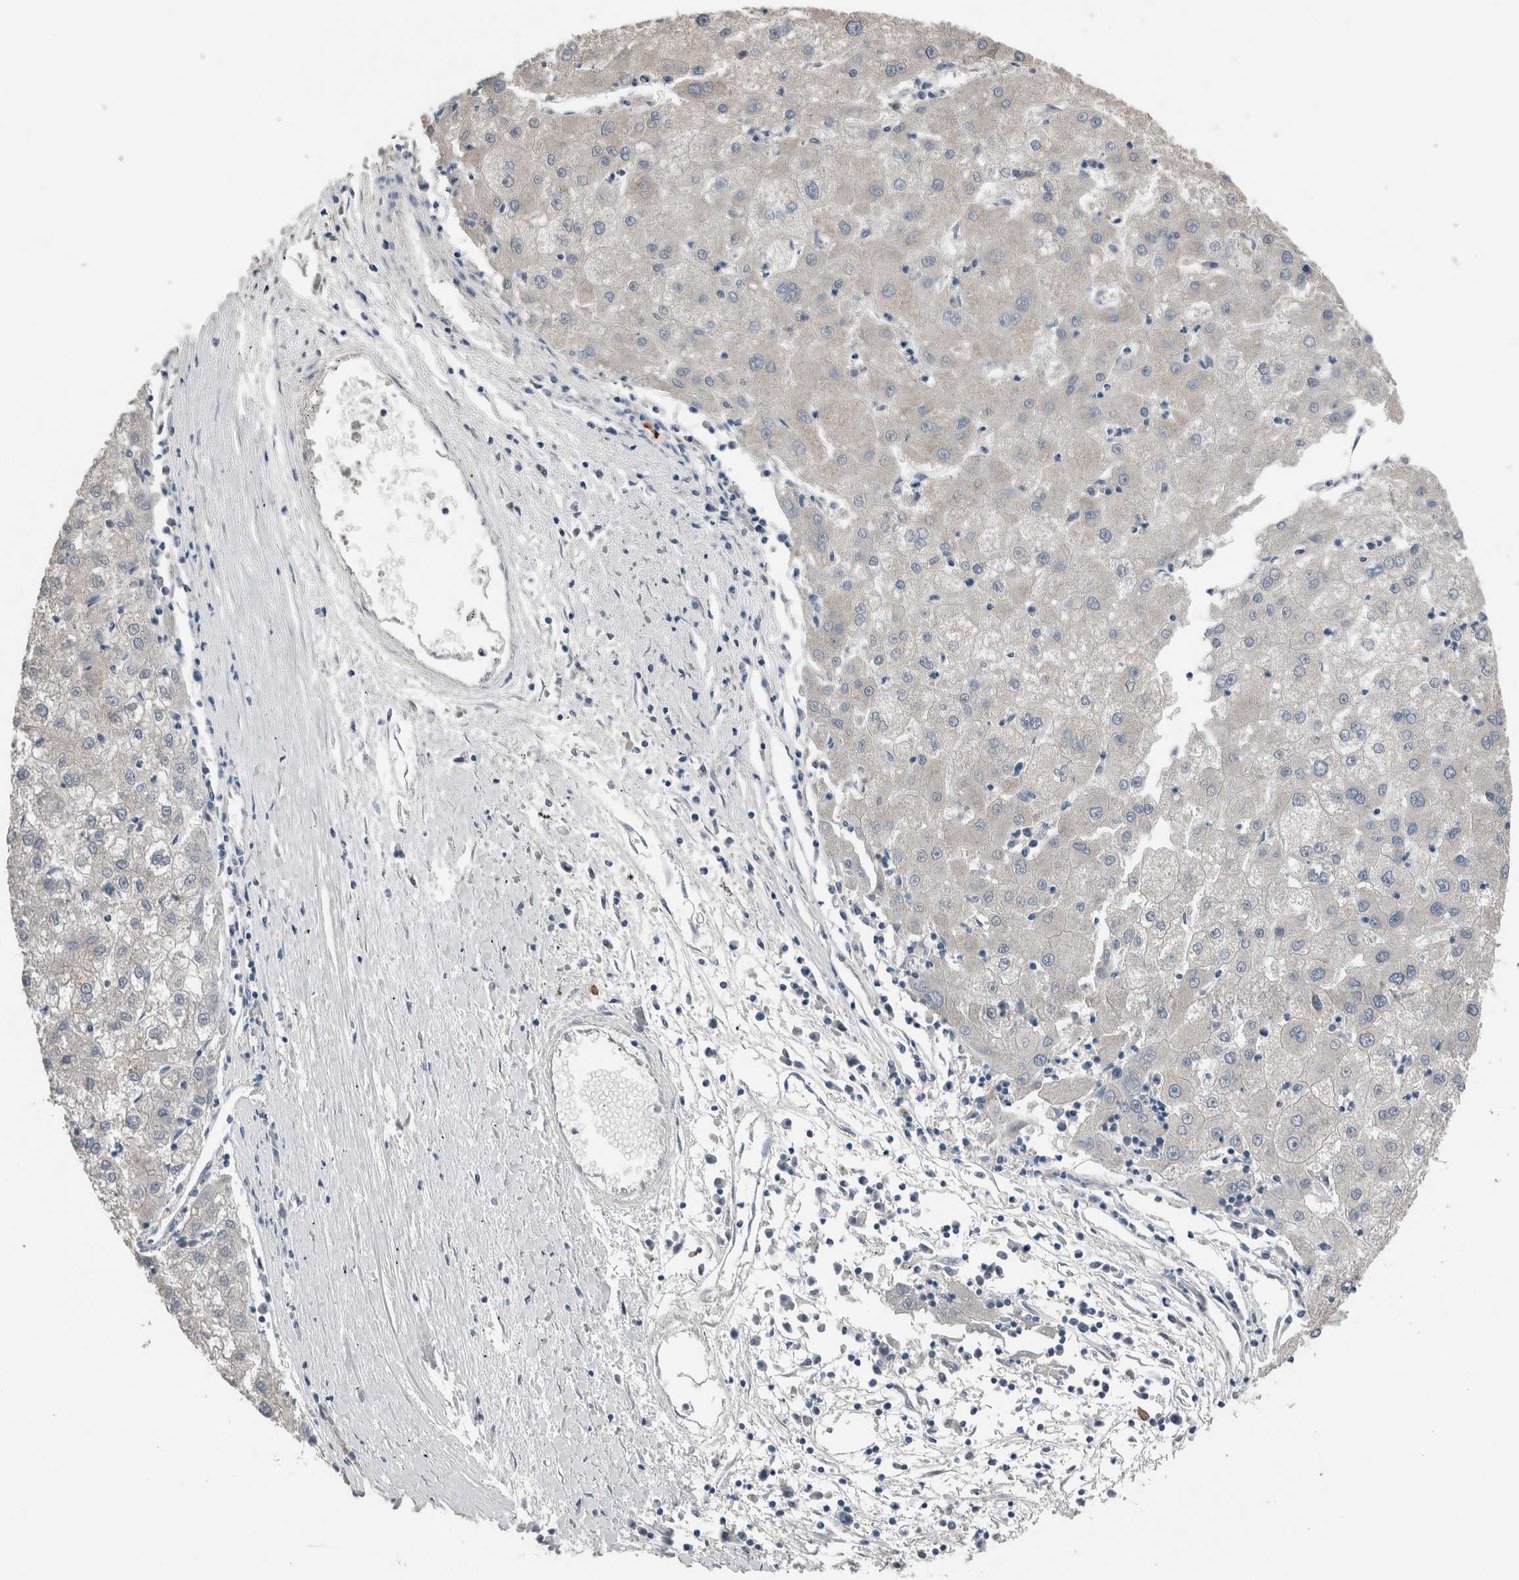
{"staining": {"intensity": "negative", "quantity": "none", "location": "none"}, "tissue": "liver cancer", "cell_type": "Tumor cells", "image_type": "cancer", "snomed": [{"axis": "morphology", "description": "Carcinoma, Hepatocellular, NOS"}, {"axis": "topography", "description": "Liver"}], "caption": "Immunohistochemistry of human liver hepatocellular carcinoma reveals no staining in tumor cells. (IHC, brightfield microscopy, high magnification).", "gene": "CRNN", "patient": {"sex": "male", "age": 72}}